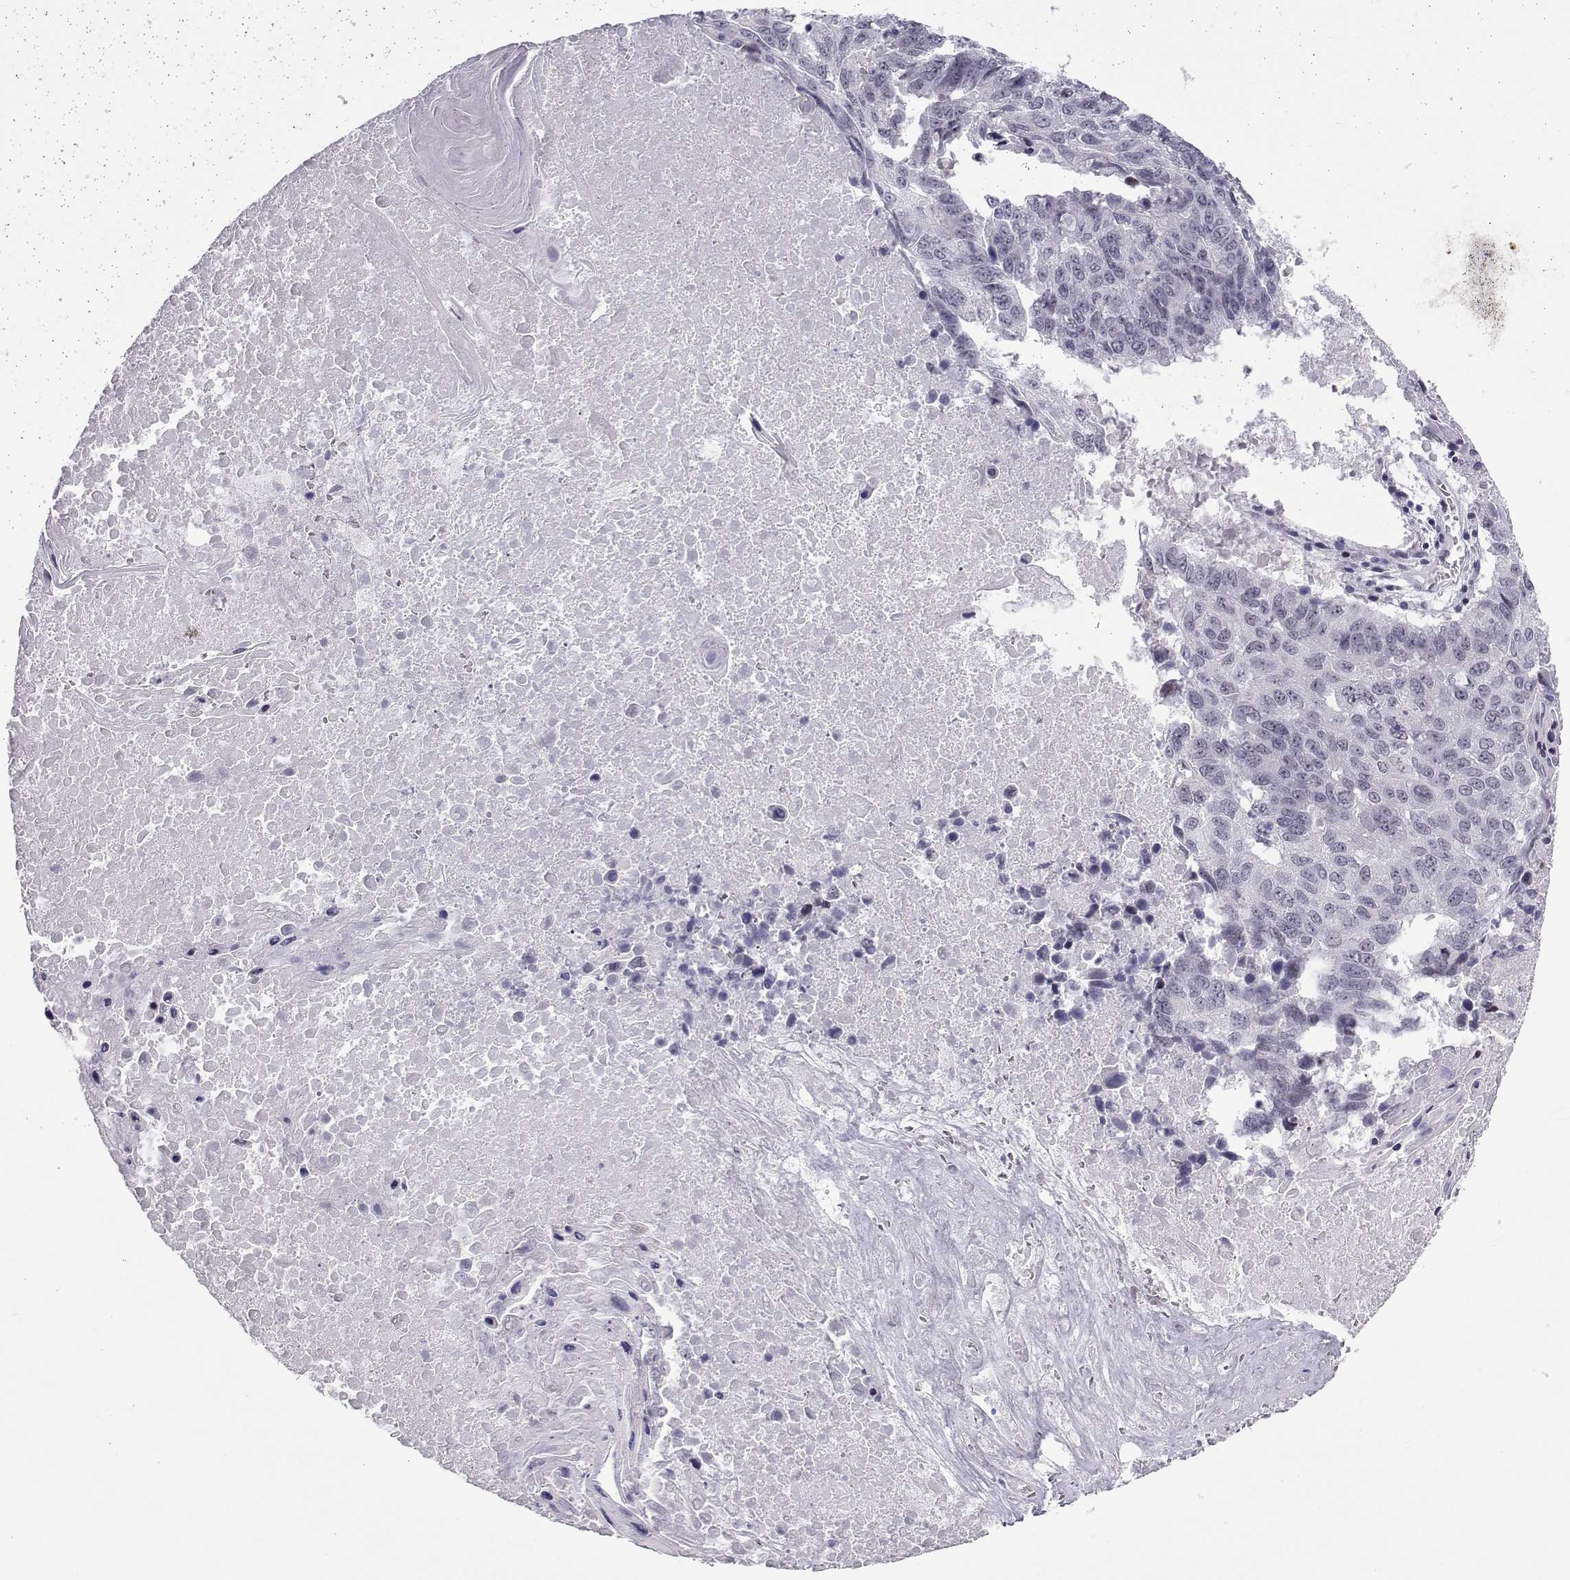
{"staining": {"intensity": "negative", "quantity": "none", "location": "none"}, "tissue": "lung cancer", "cell_type": "Tumor cells", "image_type": "cancer", "snomed": [{"axis": "morphology", "description": "Squamous cell carcinoma, NOS"}, {"axis": "topography", "description": "Lung"}], "caption": "IHC histopathology image of squamous cell carcinoma (lung) stained for a protein (brown), which demonstrates no expression in tumor cells.", "gene": "SIX6", "patient": {"sex": "male", "age": 73}}